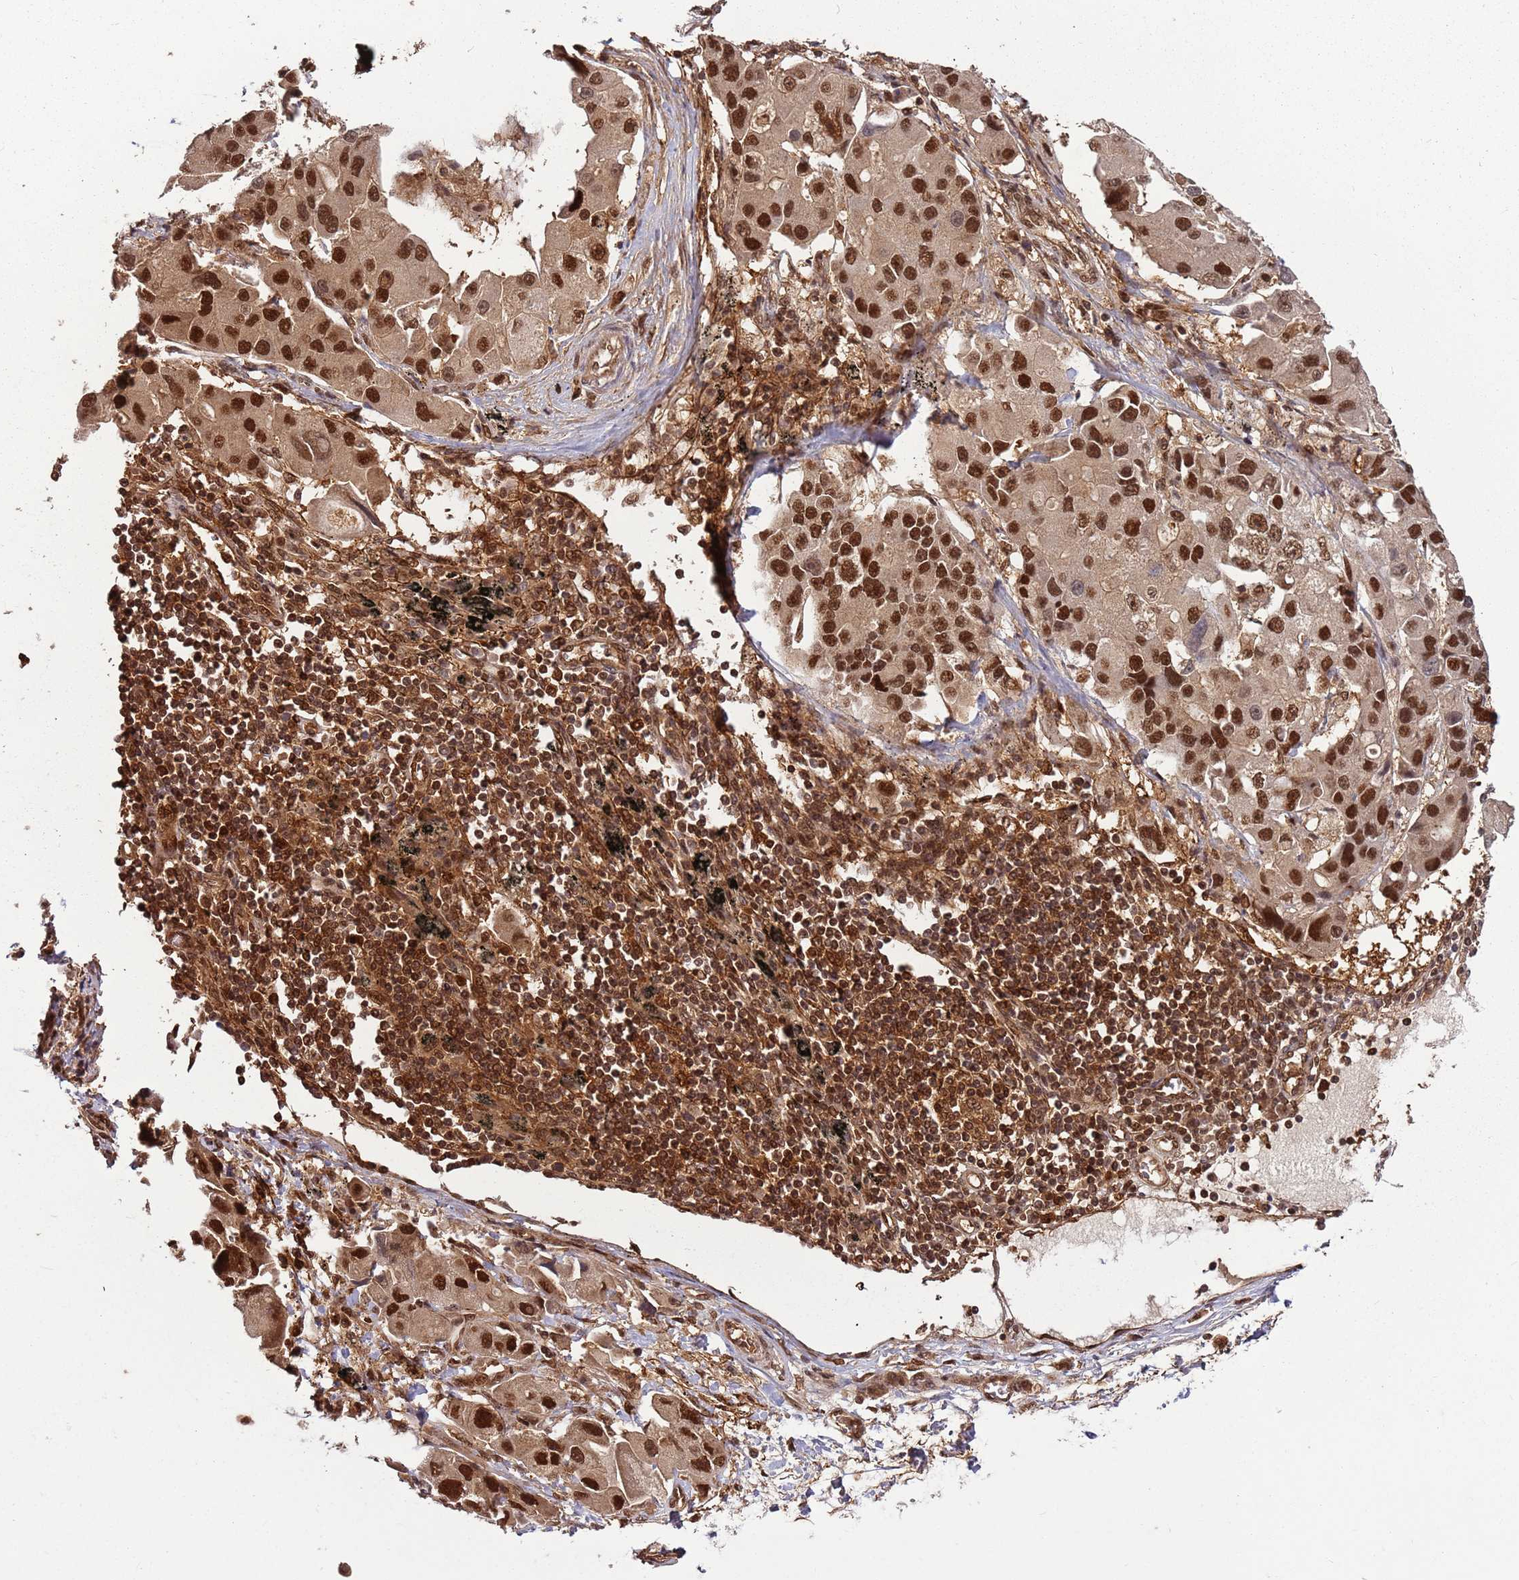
{"staining": {"intensity": "strong", "quantity": ">75%", "location": "nuclear"}, "tissue": "lung cancer", "cell_type": "Tumor cells", "image_type": "cancer", "snomed": [{"axis": "morphology", "description": "Adenocarcinoma, NOS"}, {"axis": "topography", "description": "Lung"}], "caption": "IHC staining of lung adenocarcinoma, which displays high levels of strong nuclear staining in approximately >75% of tumor cells indicating strong nuclear protein positivity. The staining was performed using DAB (brown) for protein detection and nuclei were counterstained in hematoxylin (blue).", "gene": "PGLS", "patient": {"sex": "female", "age": 54}}